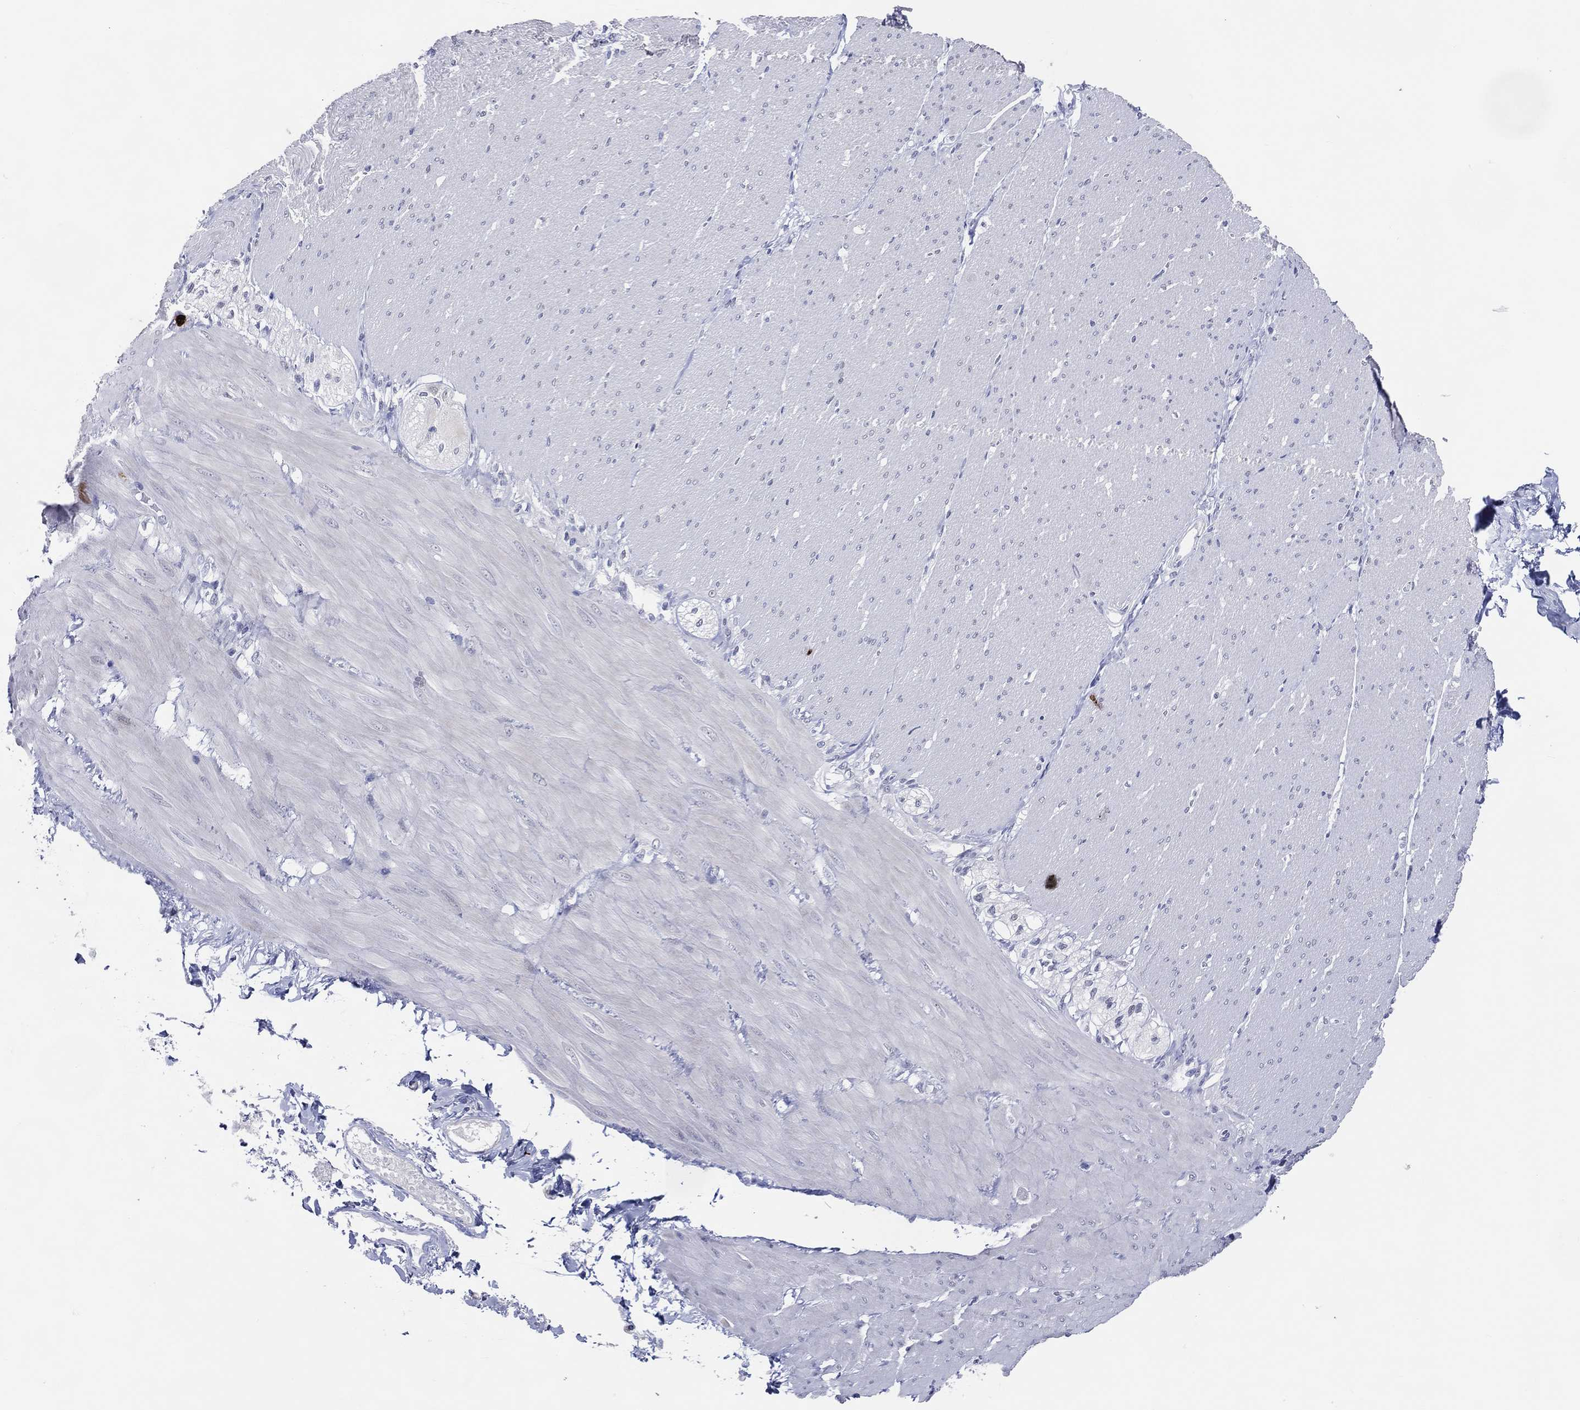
{"staining": {"intensity": "negative", "quantity": "none", "location": "none"}, "tissue": "adipose tissue", "cell_type": "Adipocytes", "image_type": "normal", "snomed": [{"axis": "morphology", "description": "Normal tissue, NOS"}, {"axis": "topography", "description": "Smooth muscle"}, {"axis": "topography", "description": "Duodenum"}, {"axis": "topography", "description": "Peripheral nerve tissue"}], "caption": "Unremarkable adipose tissue was stained to show a protein in brown. There is no significant positivity in adipocytes. Brightfield microscopy of immunohistochemistry stained with DAB (3,3'-diaminobenzidine) (brown) and hematoxylin (blue), captured at high magnification.", "gene": "CFAP58", "patient": {"sex": "female", "age": 61}}